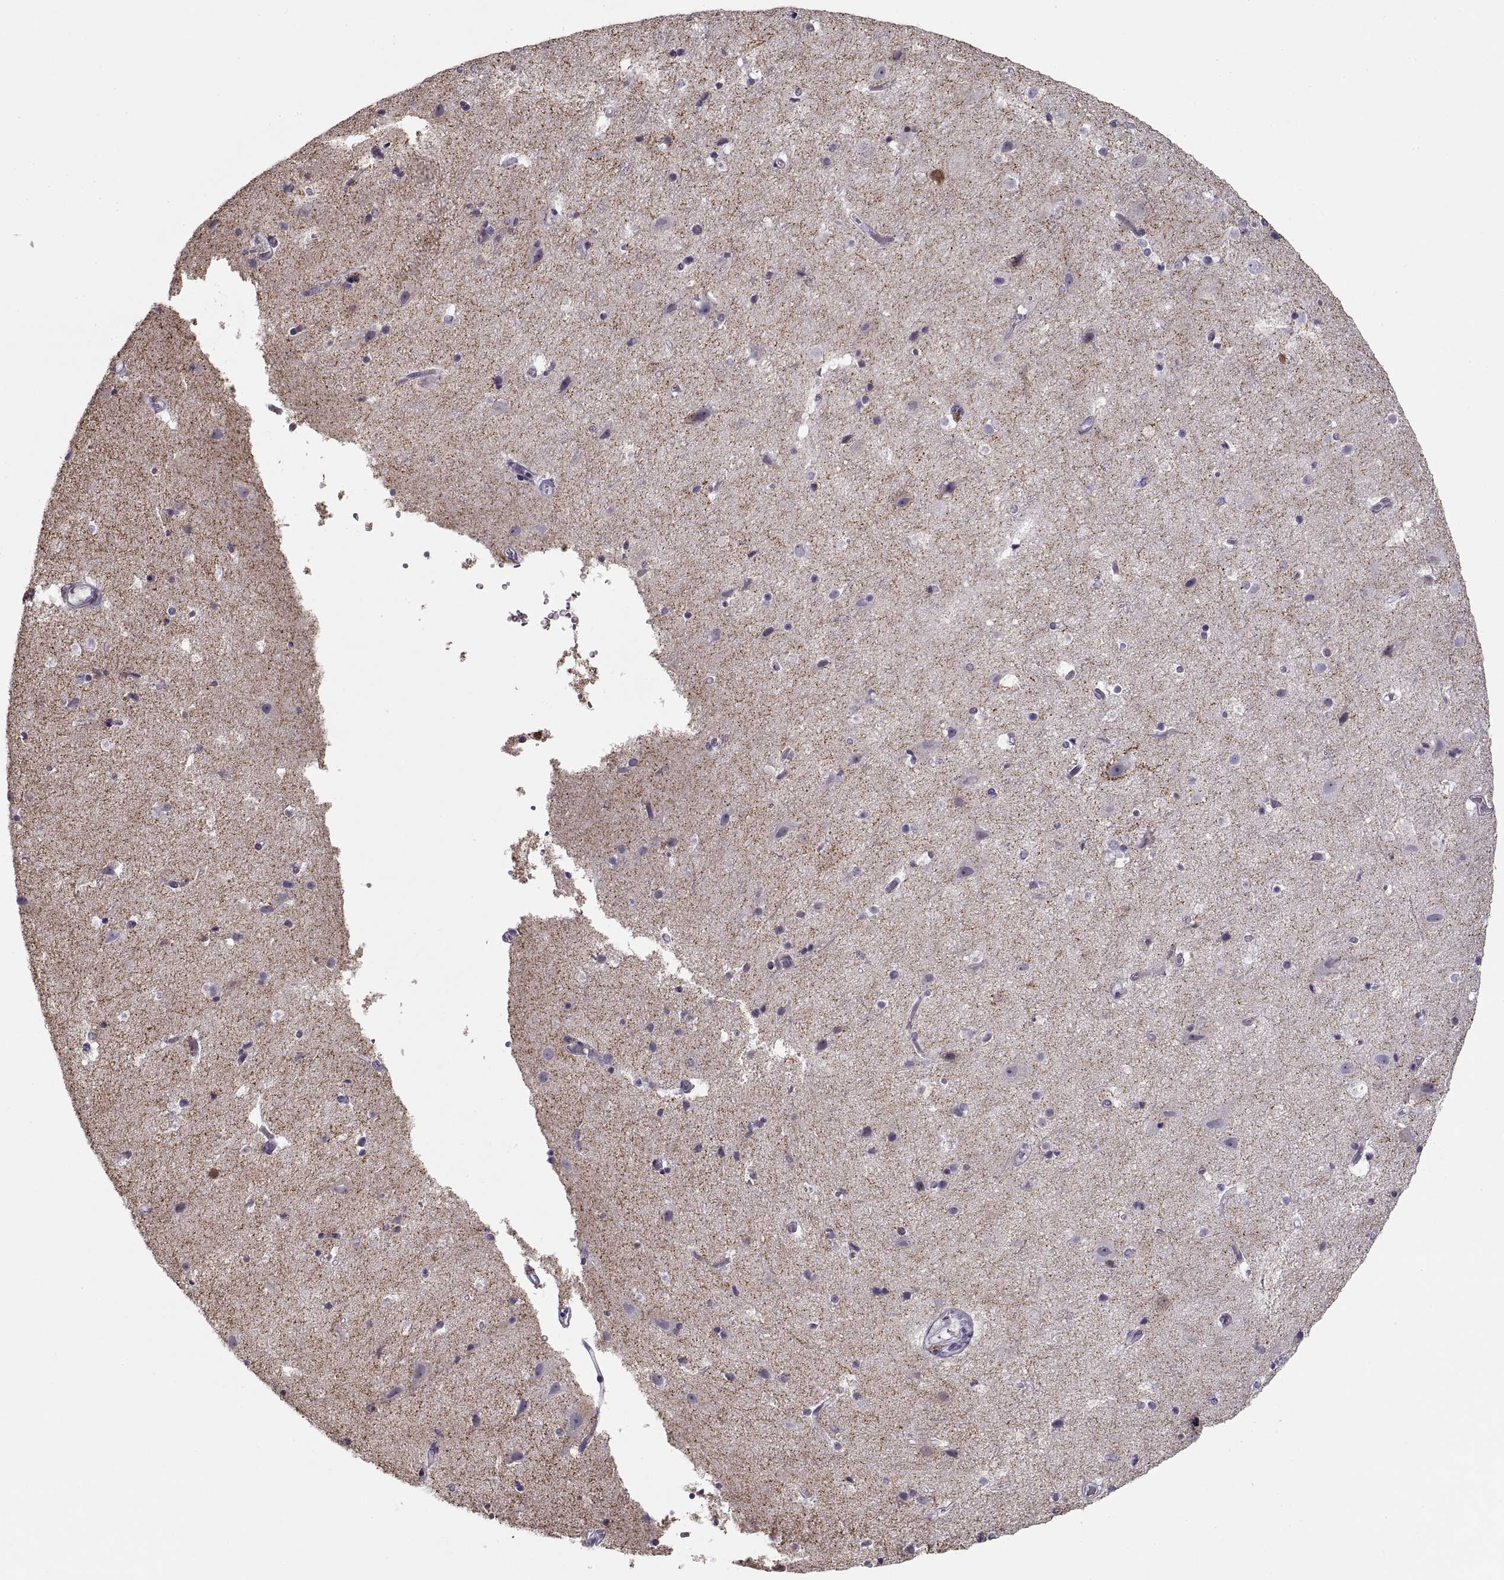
{"staining": {"intensity": "negative", "quantity": "none", "location": "none"}, "tissue": "cerebral cortex", "cell_type": "Endothelial cells", "image_type": "normal", "snomed": [{"axis": "morphology", "description": "Normal tissue, NOS"}, {"axis": "topography", "description": "Cerebral cortex"}], "caption": "A high-resolution photomicrograph shows immunohistochemistry (IHC) staining of benign cerebral cortex, which demonstrates no significant staining in endothelial cells.", "gene": "GAD2", "patient": {"sex": "female", "age": 52}}